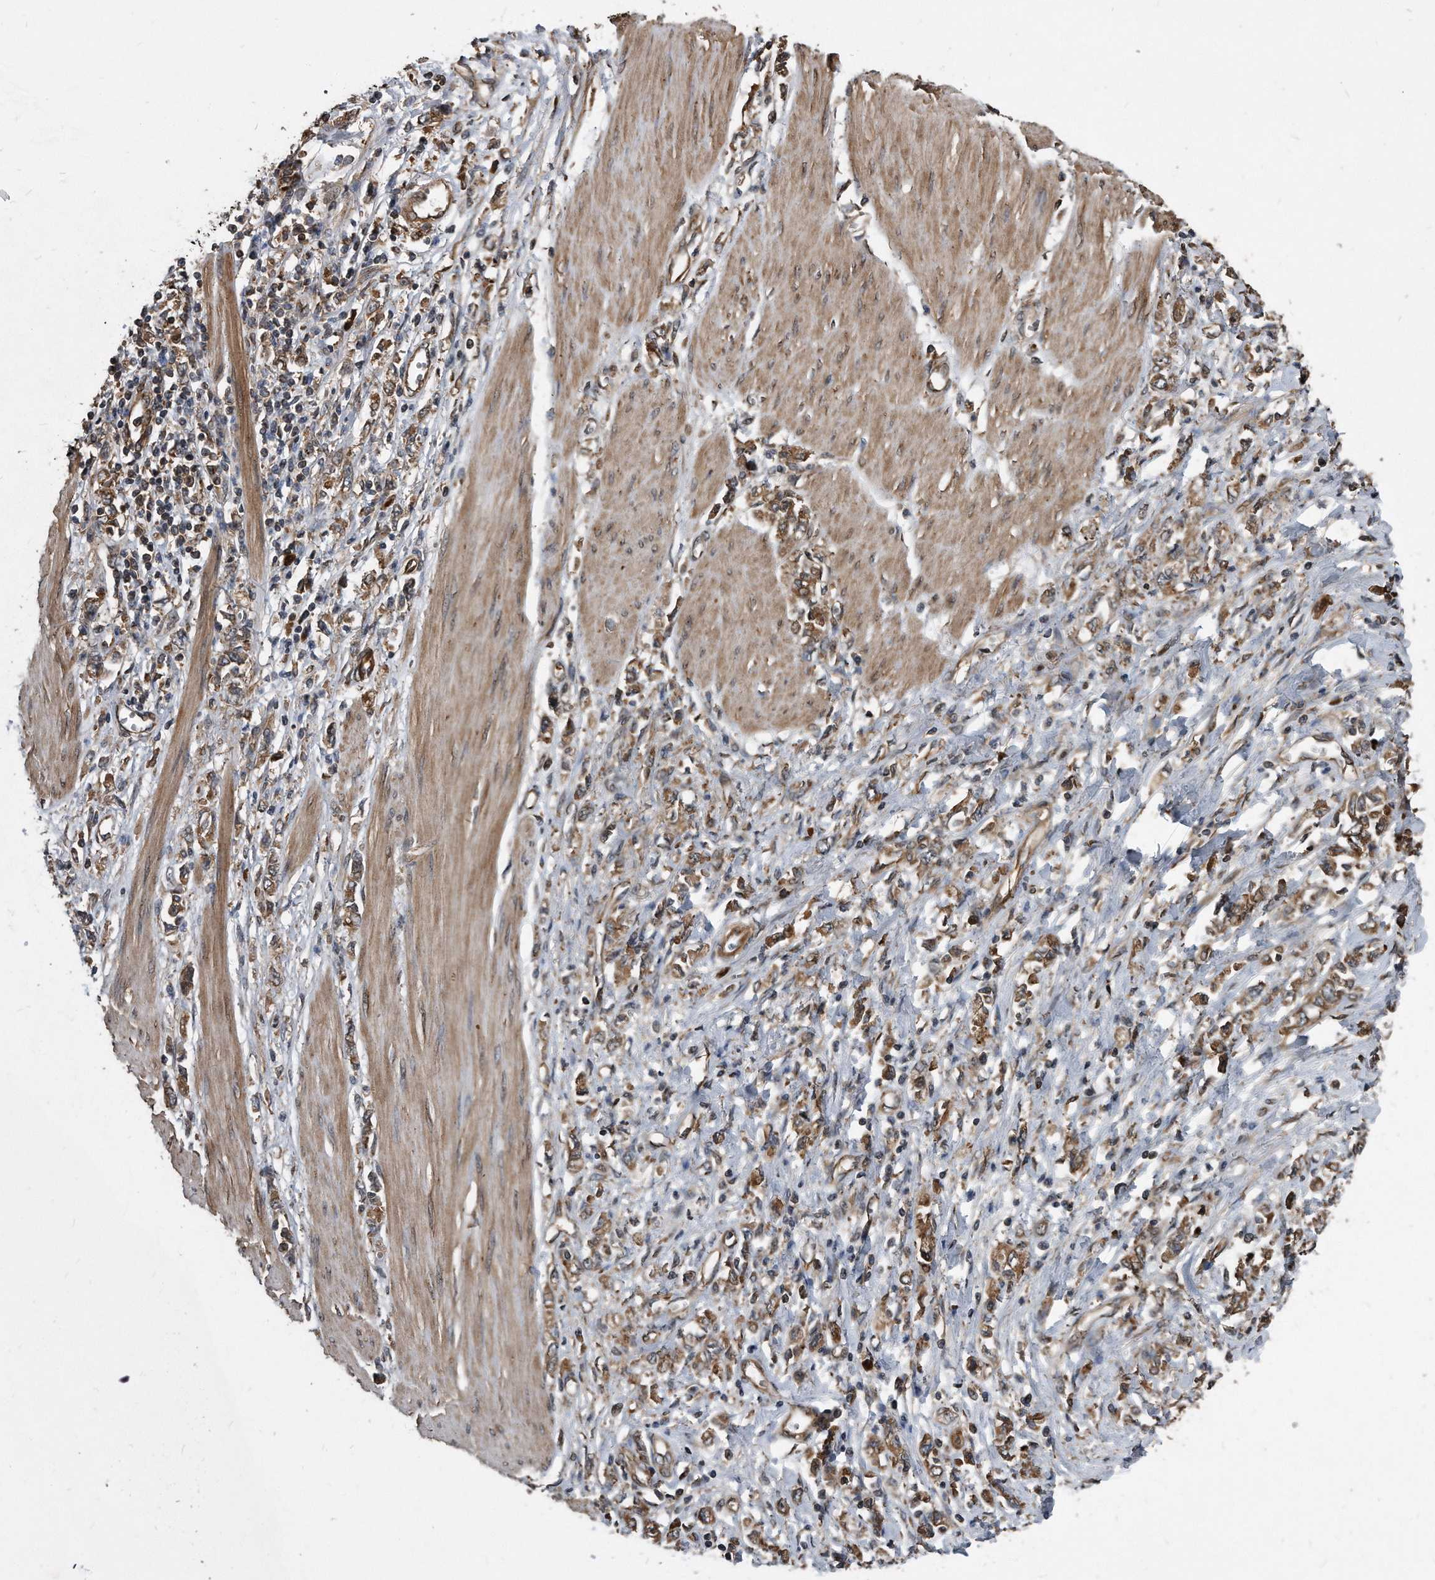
{"staining": {"intensity": "moderate", "quantity": ">75%", "location": "cytoplasmic/membranous"}, "tissue": "stomach cancer", "cell_type": "Tumor cells", "image_type": "cancer", "snomed": [{"axis": "morphology", "description": "Adenocarcinoma, NOS"}, {"axis": "topography", "description": "Stomach"}], "caption": "Immunohistochemical staining of human stomach adenocarcinoma demonstrates medium levels of moderate cytoplasmic/membranous protein expression in approximately >75% of tumor cells. Nuclei are stained in blue.", "gene": "FAM136A", "patient": {"sex": "female", "age": 76}}